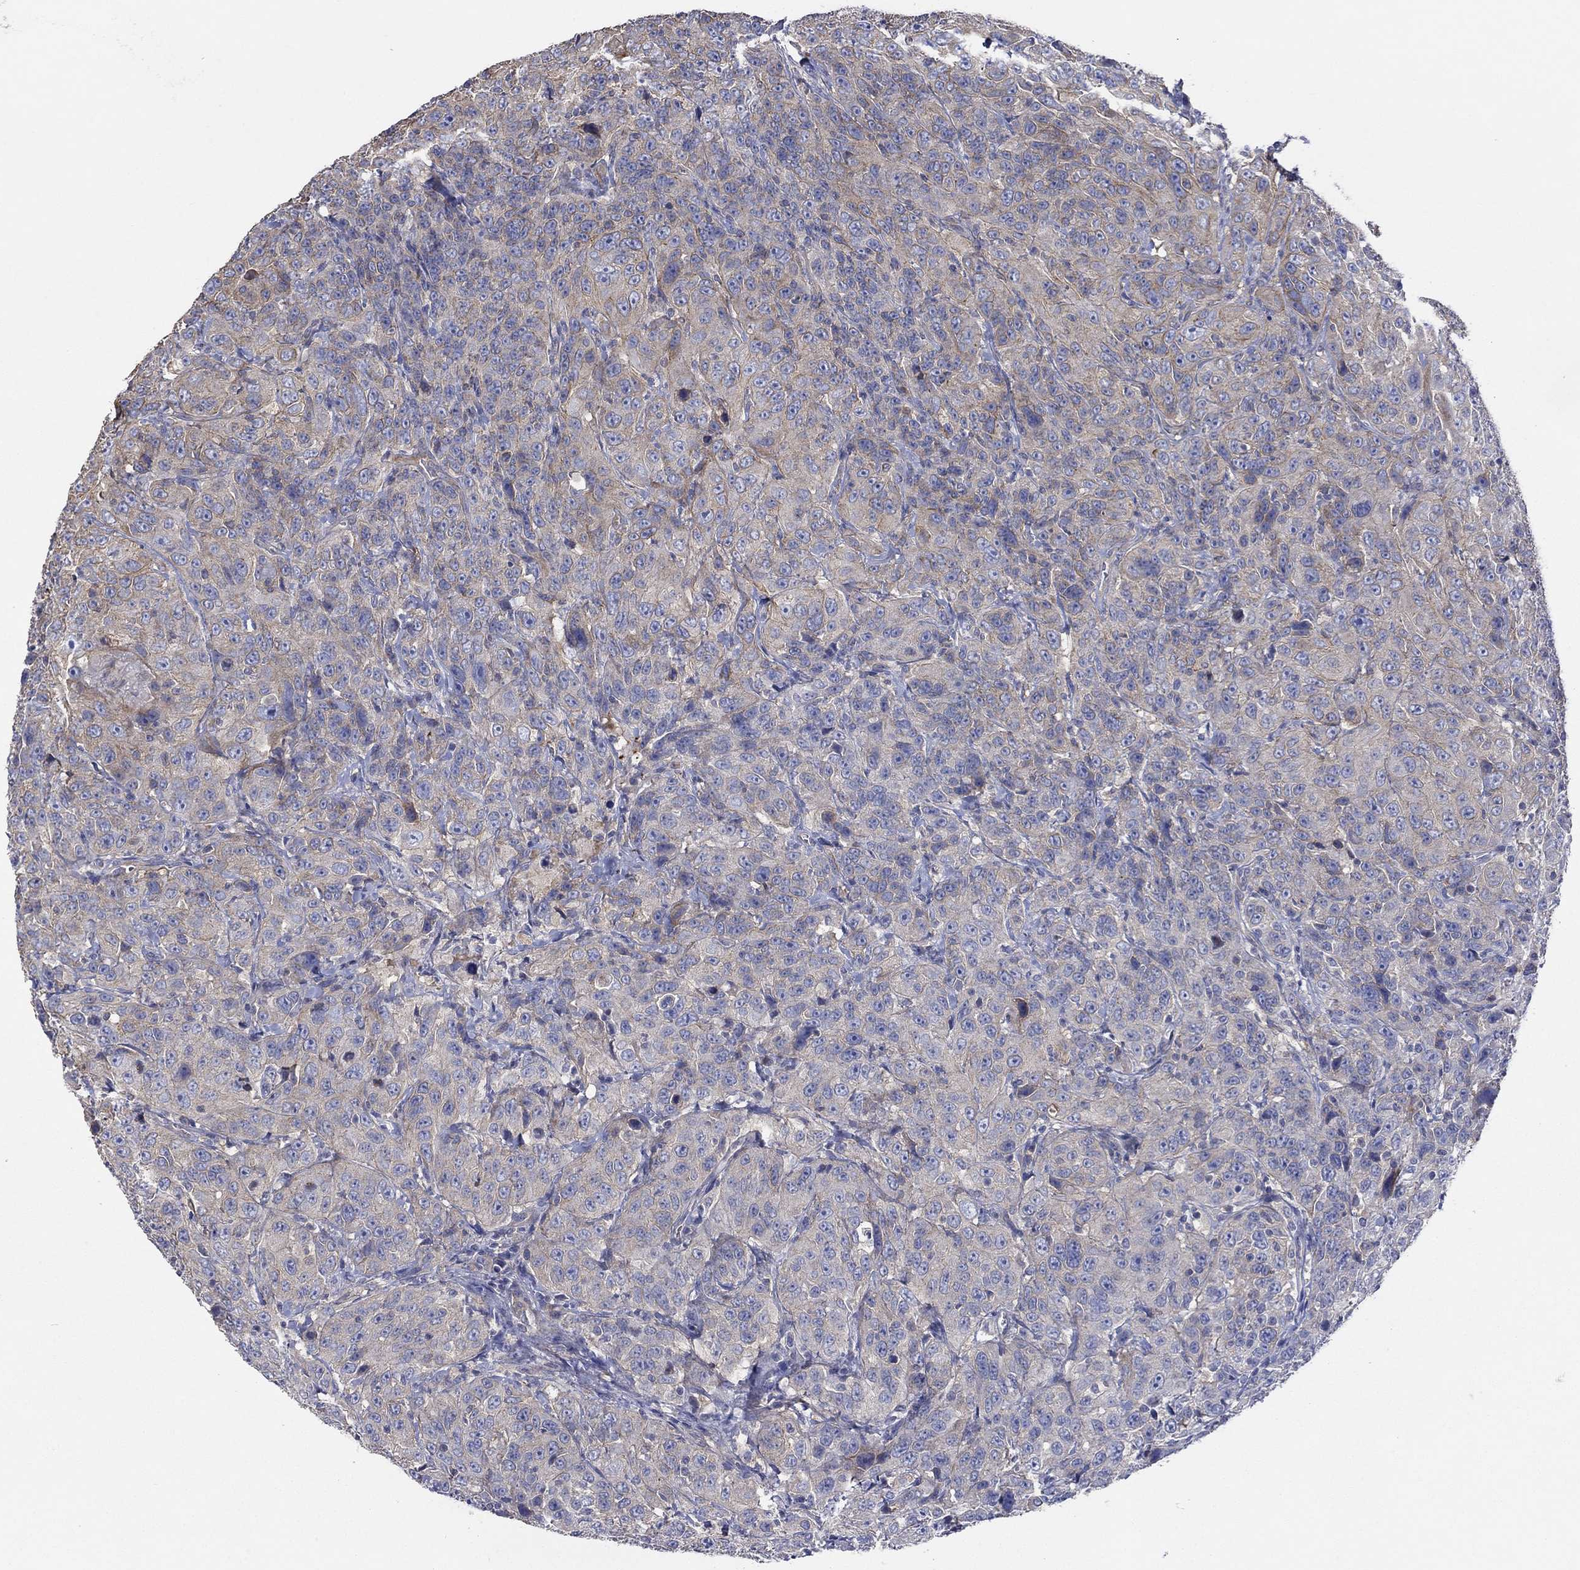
{"staining": {"intensity": "weak", "quantity": "25%-75%", "location": "cytoplasmic/membranous"}, "tissue": "urothelial cancer", "cell_type": "Tumor cells", "image_type": "cancer", "snomed": [{"axis": "morphology", "description": "Urothelial carcinoma, NOS"}, {"axis": "morphology", "description": "Urothelial carcinoma, High grade"}, {"axis": "topography", "description": "Urinary bladder"}], "caption": "Urothelial cancer tissue displays weak cytoplasmic/membranous expression in about 25%-75% of tumor cells, visualized by immunohistochemistry.", "gene": "TPRN", "patient": {"sex": "female", "age": 73}}